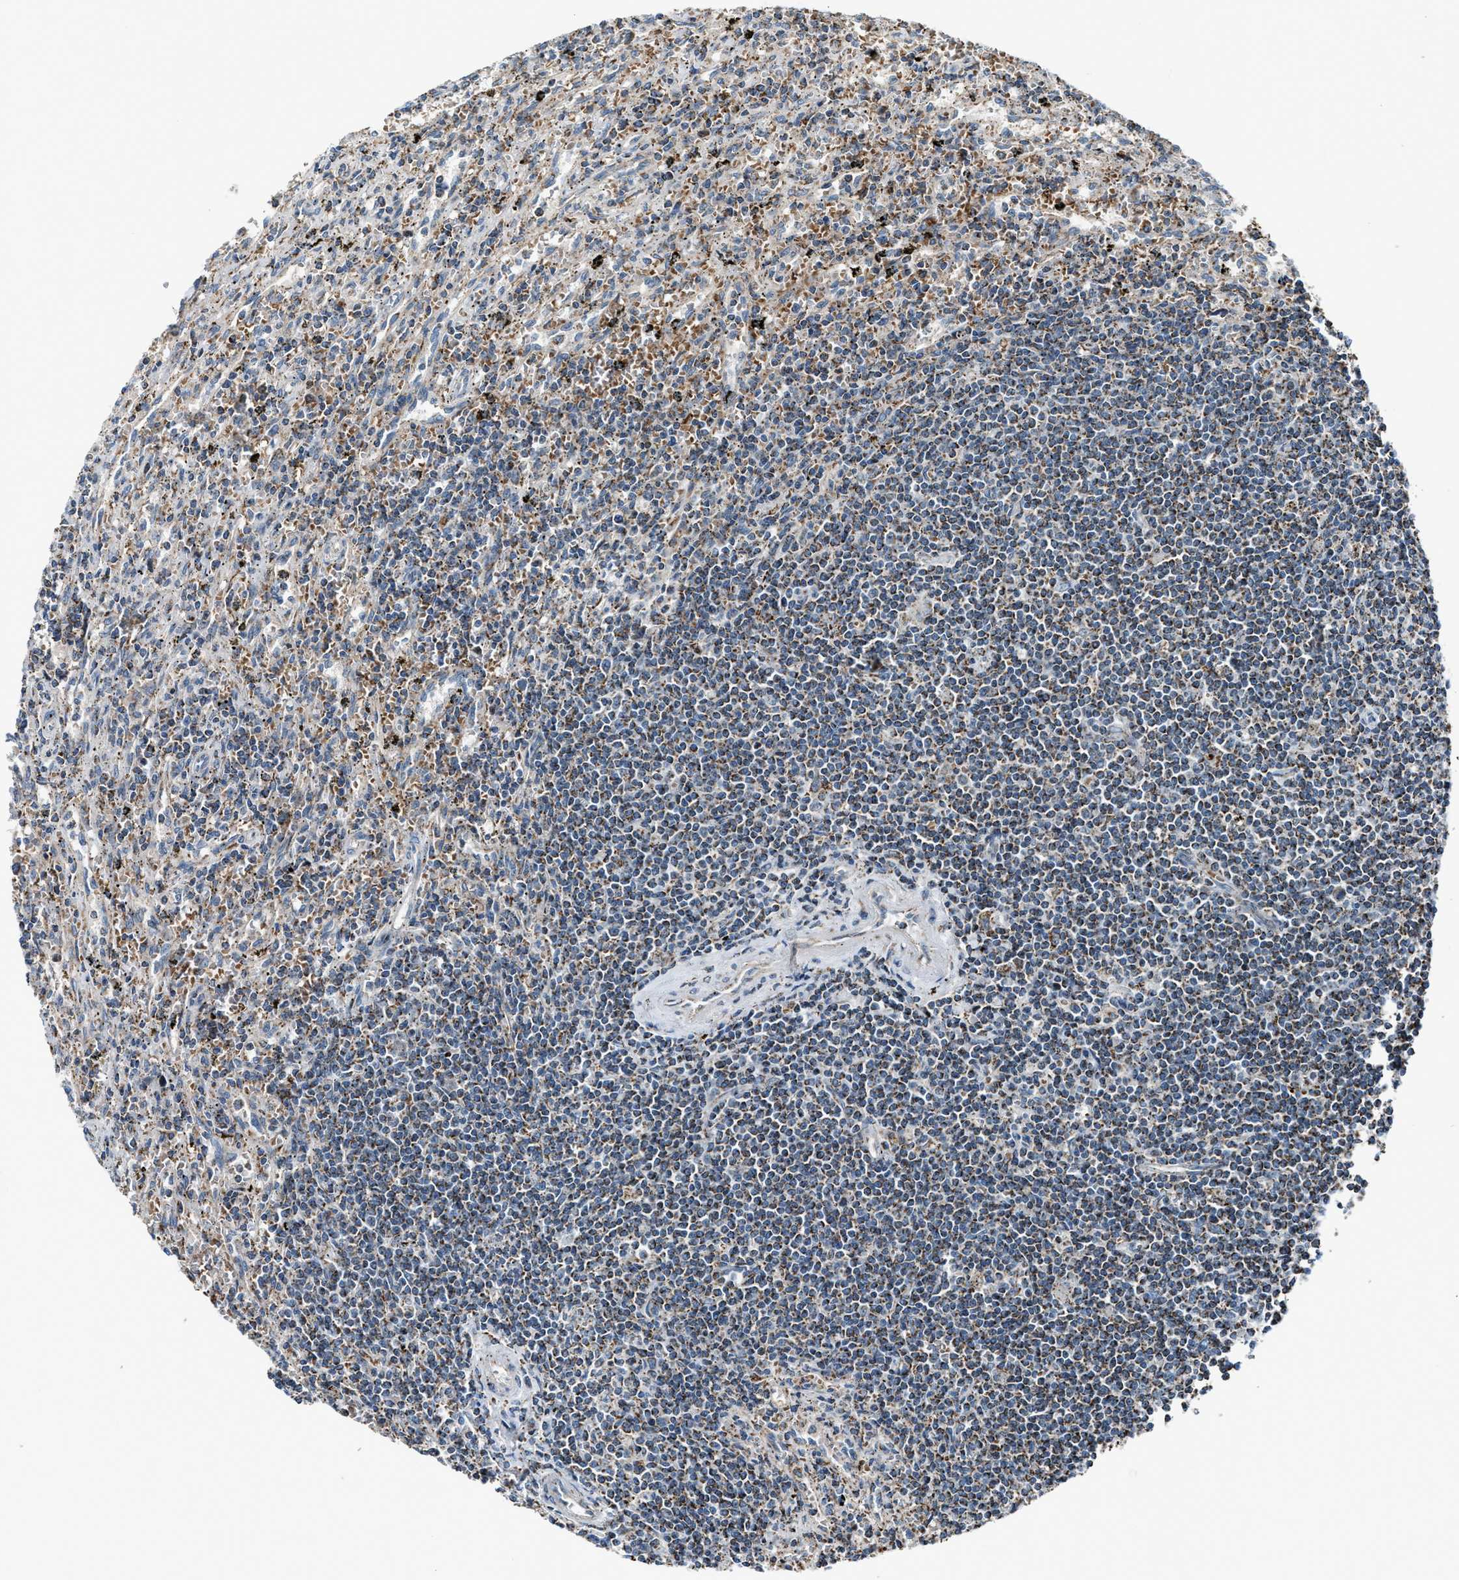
{"staining": {"intensity": "moderate", "quantity": "25%-75%", "location": "cytoplasmic/membranous"}, "tissue": "lymphoma", "cell_type": "Tumor cells", "image_type": "cancer", "snomed": [{"axis": "morphology", "description": "Malignant lymphoma, non-Hodgkin's type, Low grade"}, {"axis": "topography", "description": "Spleen"}], "caption": "An image showing moderate cytoplasmic/membranous positivity in approximately 25%-75% of tumor cells in malignant lymphoma, non-Hodgkin's type (low-grade), as visualized by brown immunohistochemical staining.", "gene": "CHN2", "patient": {"sex": "male", "age": 76}}